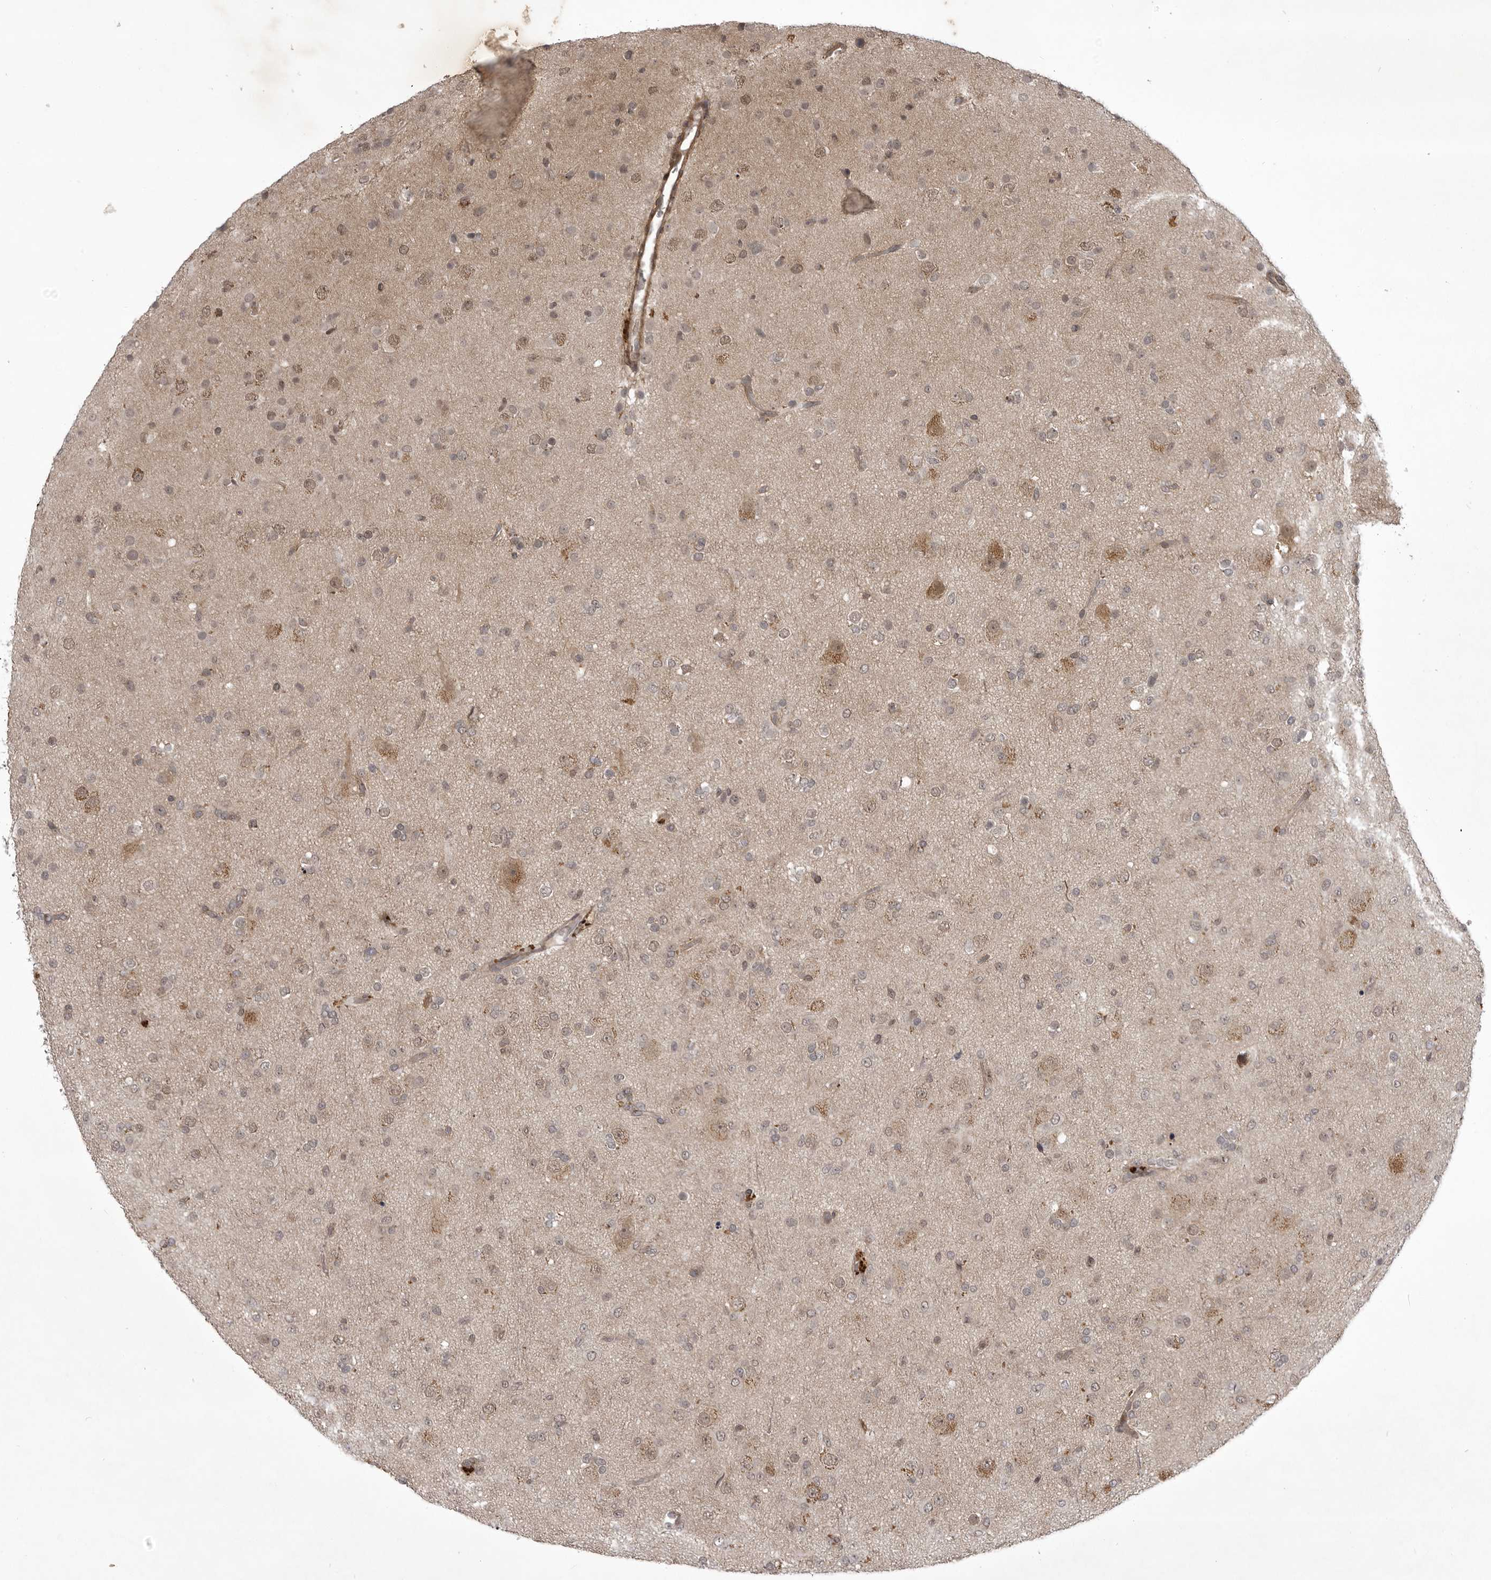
{"staining": {"intensity": "weak", "quantity": "25%-75%", "location": "cytoplasmic/membranous,nuclear"}, "tissue": "glioma", "cell_type": "Tumor cells", "image_type": "cancer", "snomed": [{"axis": "morphology", "description": "Glioma, malignant, Low grade"}, {"axis": "topography", "description": "Brain"}], "caption": "A micrograph showing weak cytoplasmic/membranous and nuclear positivity in about 25%-75% of tumor cells in low-grade glioma (malignant), as visualized by brown immunohistochemical staining.", "gene": "SNX16", "patient": {"sex": "male", "age": 65}}